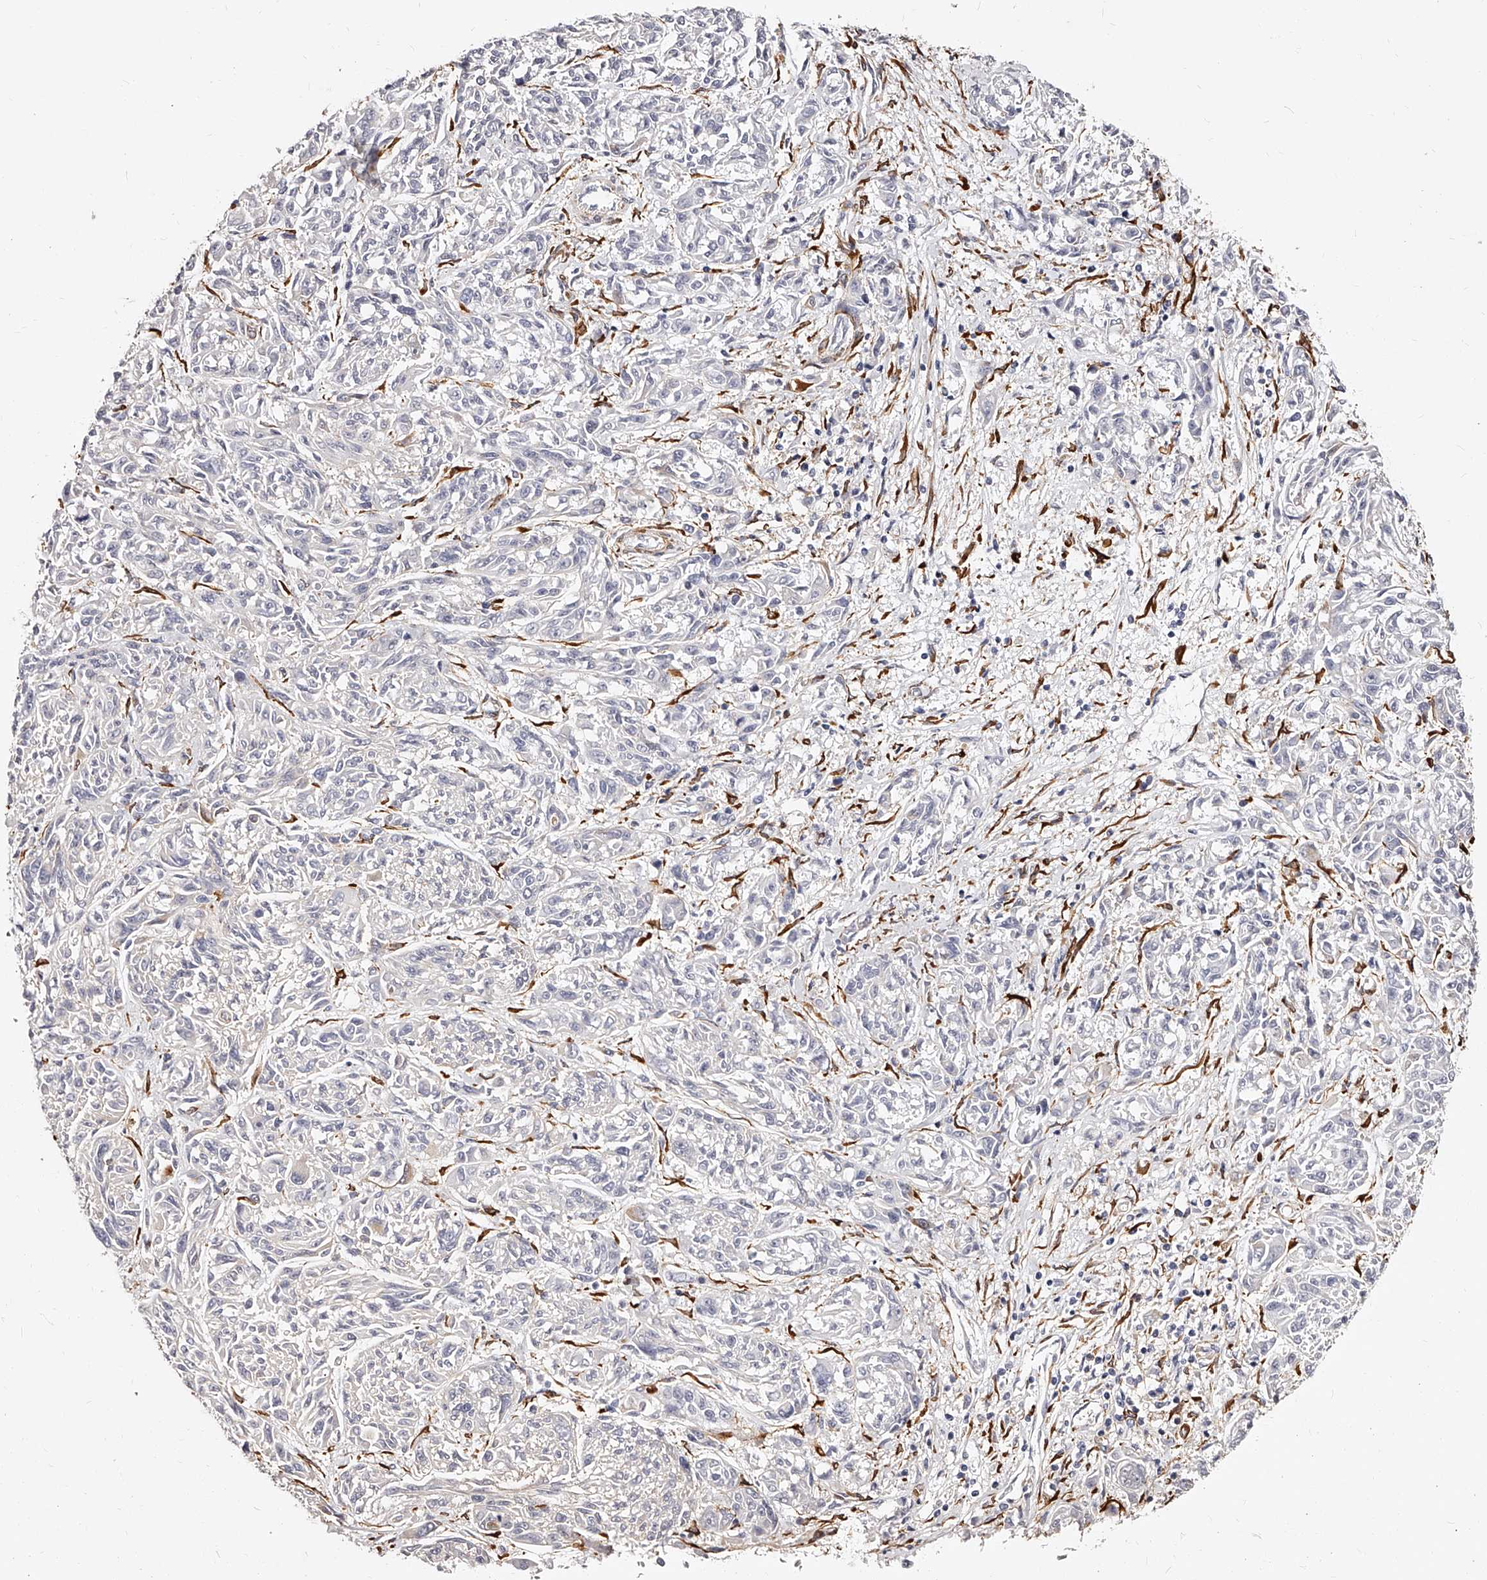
{"staining": {"intensity": "negative", "quantity": "none", "location": "none"}, "tissue": "melanoma", "cell_type": "Tumor cells", "image_type": "cancer", "snomed": [{"axis": "morphology", "description": "Malignant melanoma, NOS"}, {"axis": "topography", "description": "Skin"}], "caption": "Tumor cells show no significant positivity in malignant melanoma.", "gene": "CD82", "patient": {"sex": "male", "age": 53}}